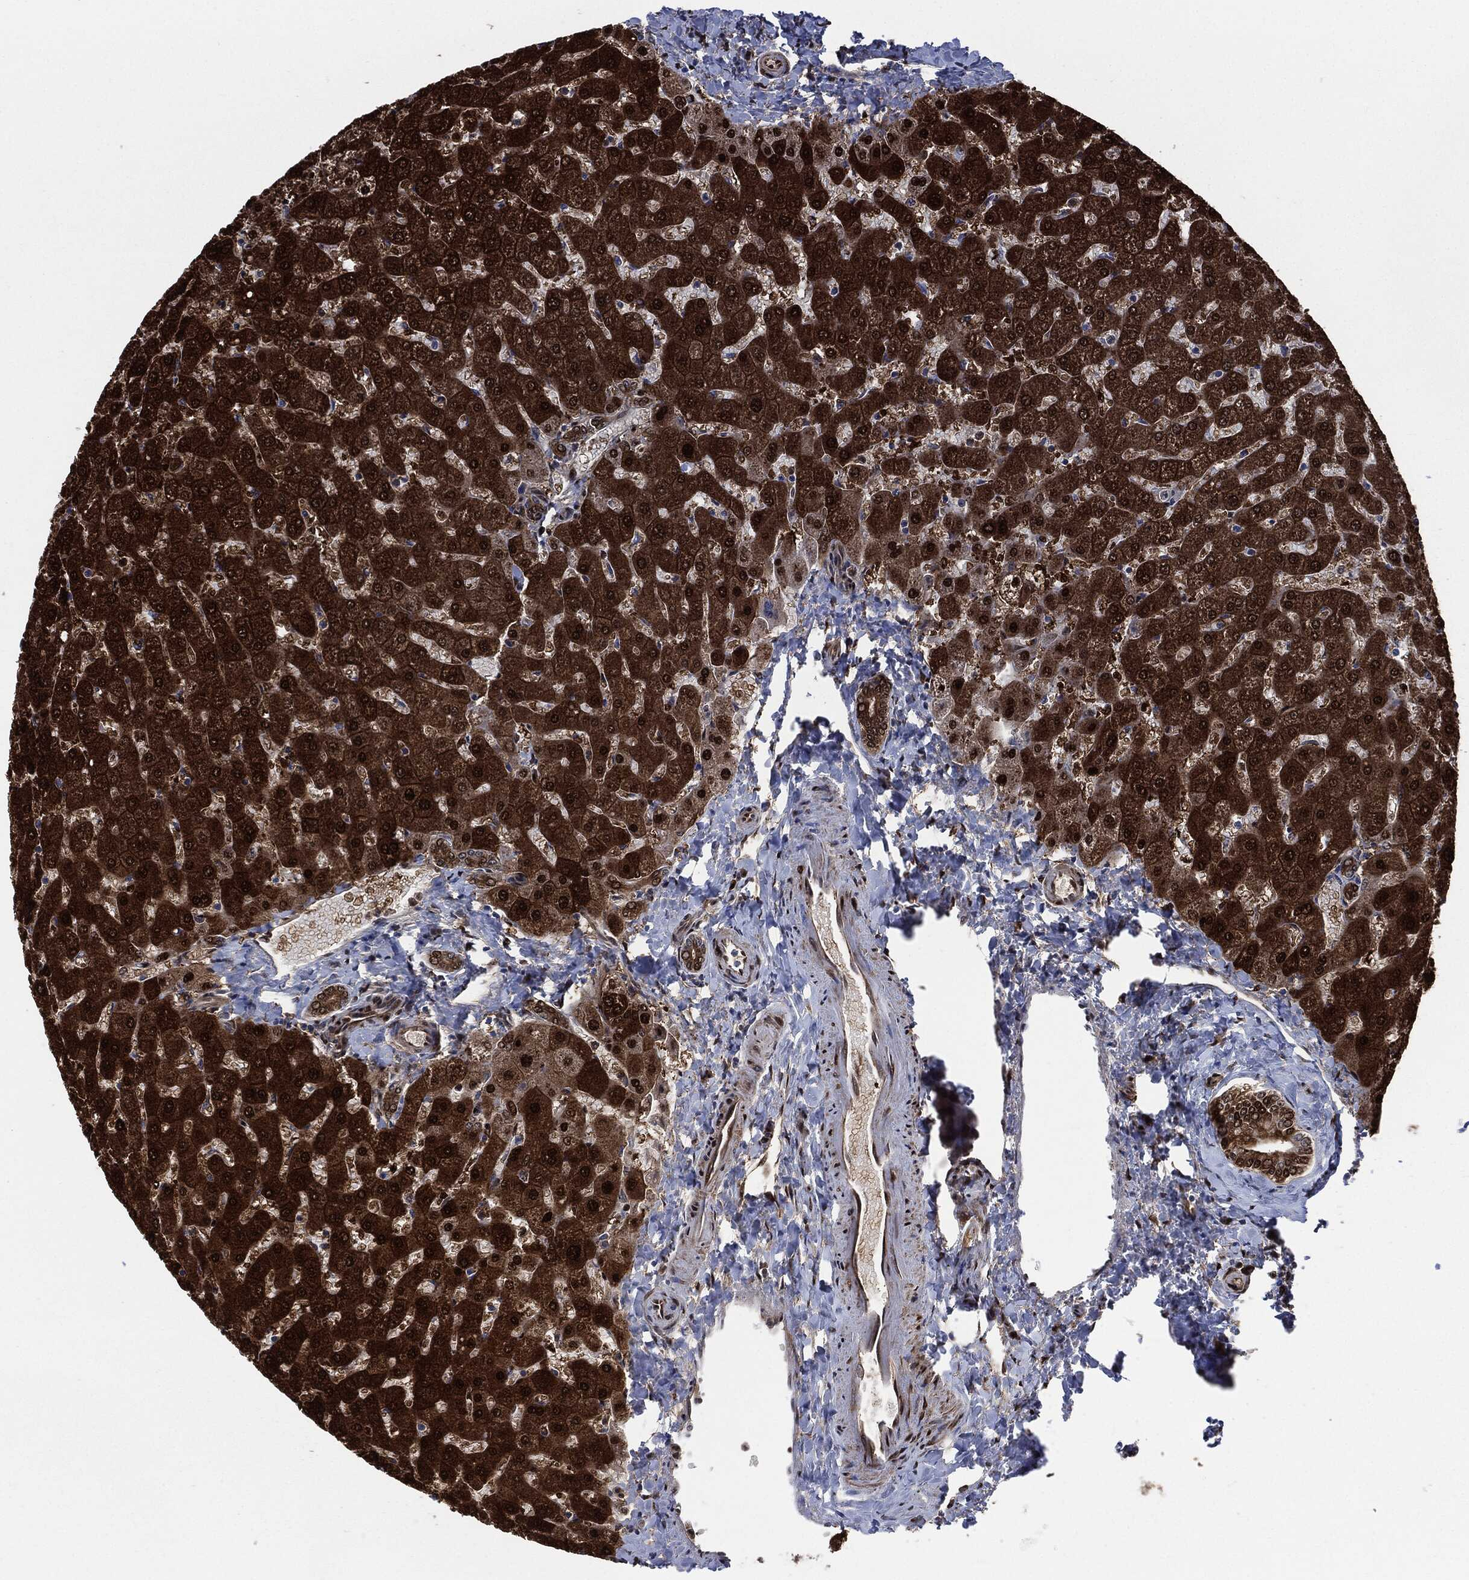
{"staining": {"intensity": "strong", "quantity": ">75%", "location": "cytoplasmic/membranous"}, "tissue": "liver", "cell_type": "Cholangiocytes", "image_type": "normal", "snomed": [{"axis": "morphology", "description": "Normal tissue, NOS"}, {"axis": "topography", "description": "Liver"}], "caption": "Immunohistochemistry photomicrograph of unremarkable liver: liver stained using immunohistochemistry (IHC) reveals high levels of strong protein expression localized specifically in the cytoplasmic/membranous of cholangiocytes, appearing as a cytoplasmic/membranous brown color.", "gene": "DCTN1", "patient": {"sex": "female", "age": 50}}